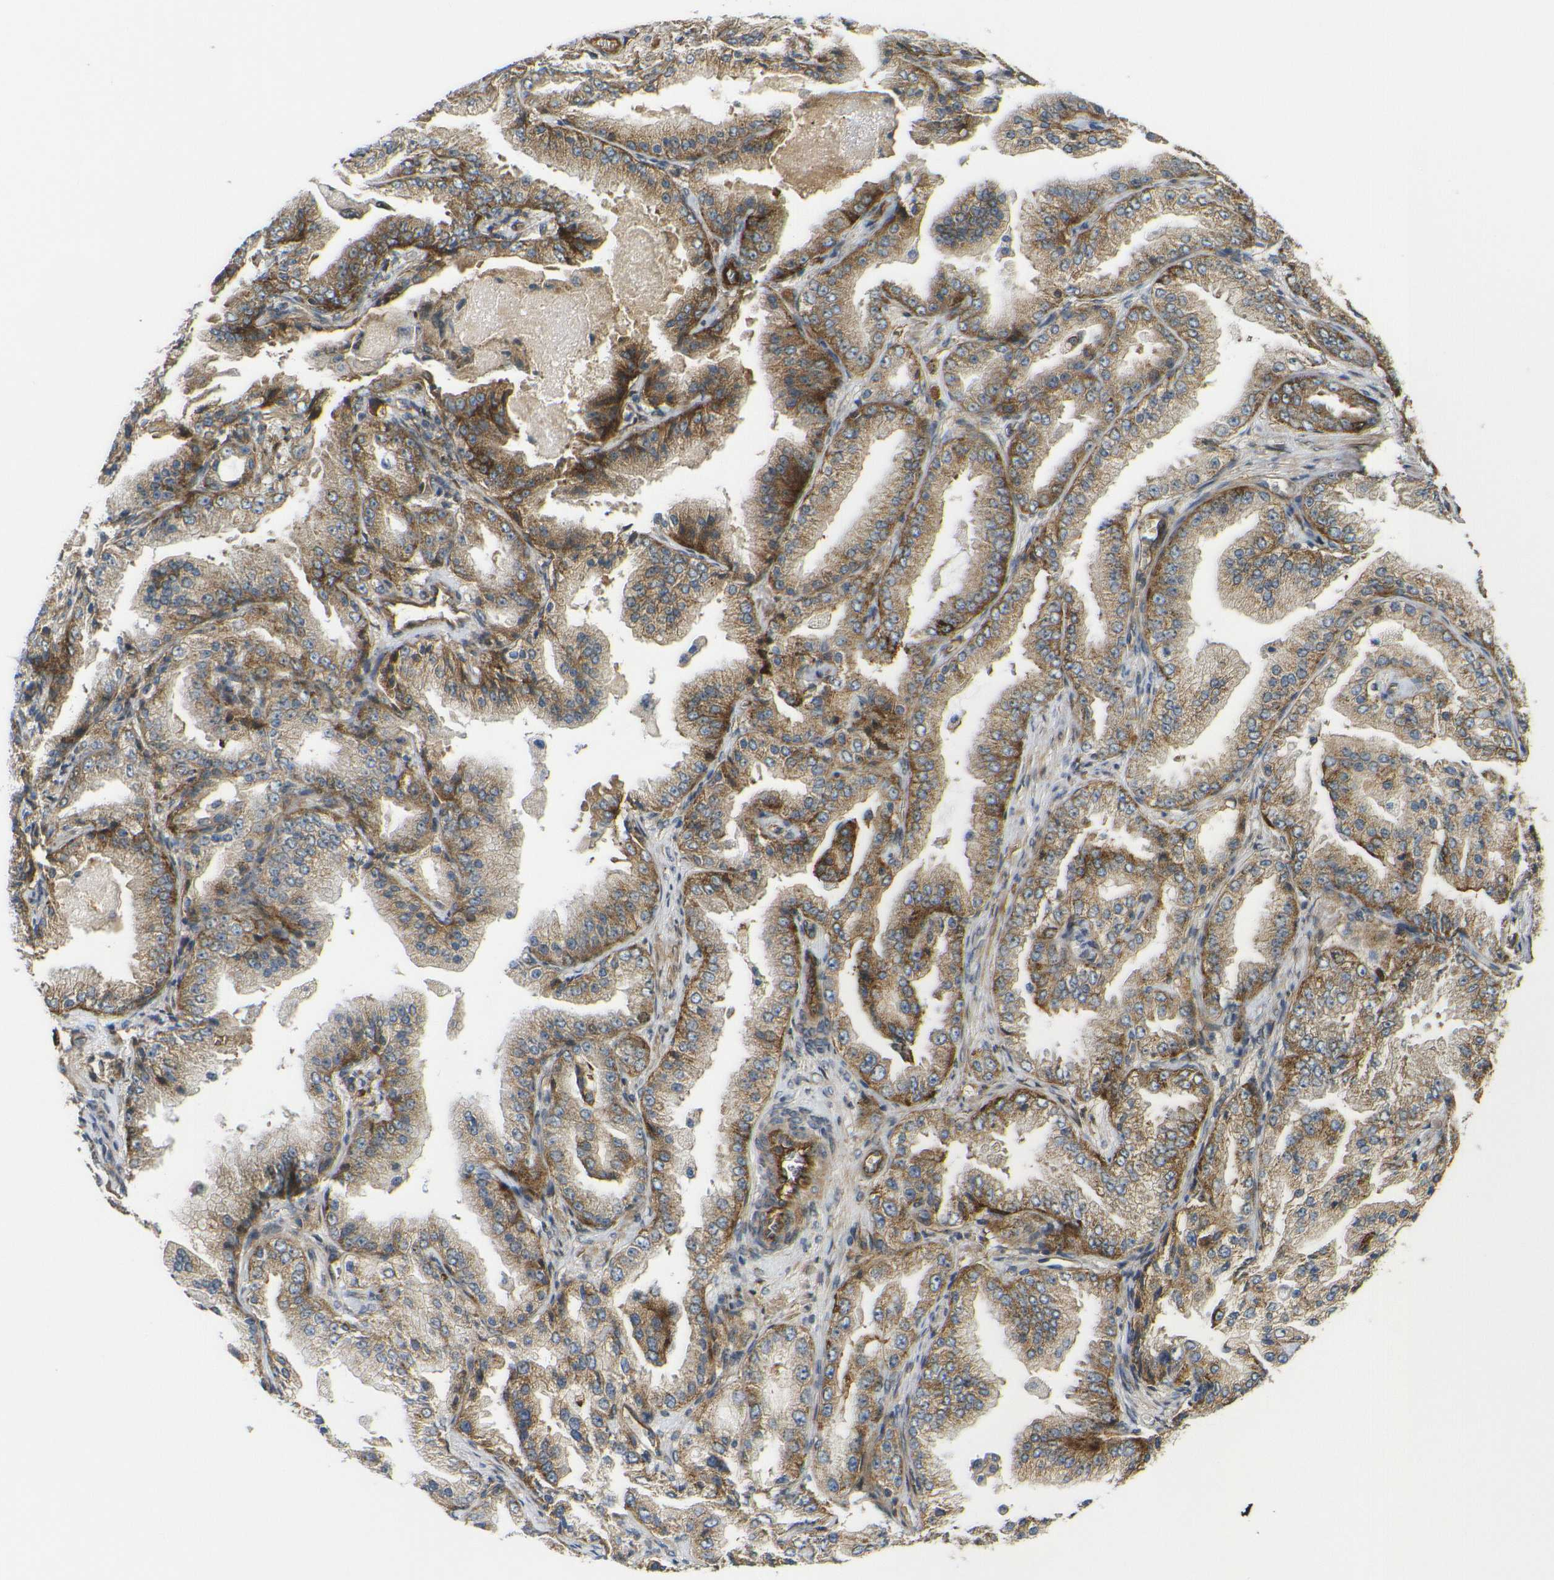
{"staining": {"intensity": "moderate", "quantity": ">75%", "location": "cytoplasmic/membranous"}, "tissue": "prostate cancer", "cell_type": "Tumor cells", "image_type": "cancer", "snomed": [{"axis": "morphology", "description": "Adenocarcinoma, High grade"}, {"axis": "topography", "description": "Prostate"}], "caption": "Immunohistochemical staining of adenocarcinoma (high-grade) (prostate) demonstrates medium levels of moderate cytoplasmic/membranous protein positivity in approximately >75% of tumor cells. (Stains: DAB in brown, nuclei in blue, Microscopy: brightfield microscopy at high magnification).", "gene": "ECE1", "patient": {"sex": "male", "age": 61}}